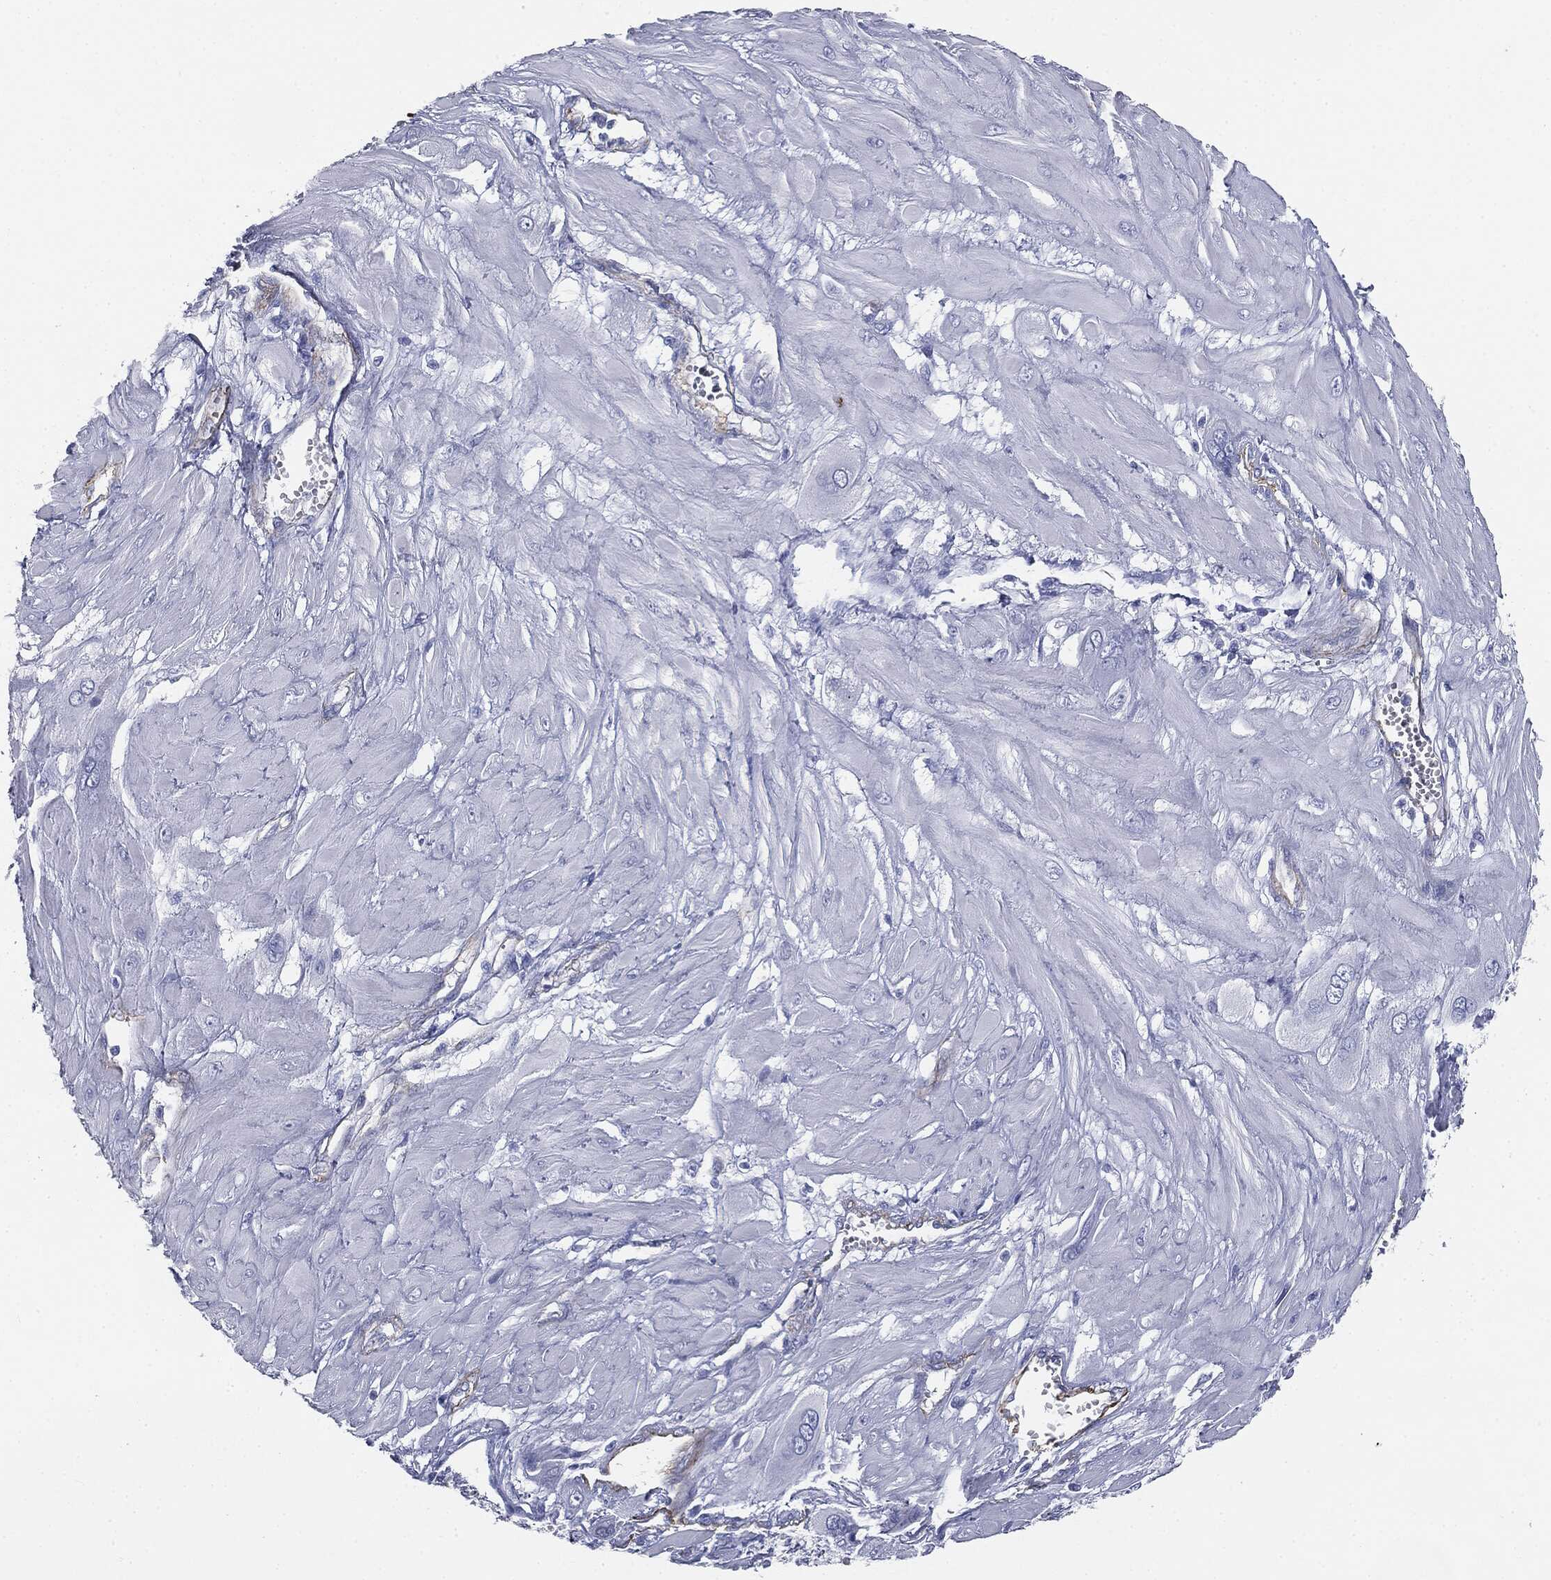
{"staining": {"intensity": "negative", "quantity": "none", "location": "none"}, "tissue": "cervical cancer", "cell_type": "Tumor cells", "image_type": "cancer", "snomed": [{"axis": "morphology", "description": "Squamous cell carcinoma, NOS"}, {"axis": "topography", "description": "Cervix"}], "caption": "The histopathology image exhibits no significant expression in tumor cells of squamous cell carcinoma (cervical).", "gene": "MUC5AC", "patient": {"sex": "female", "age": 34}}